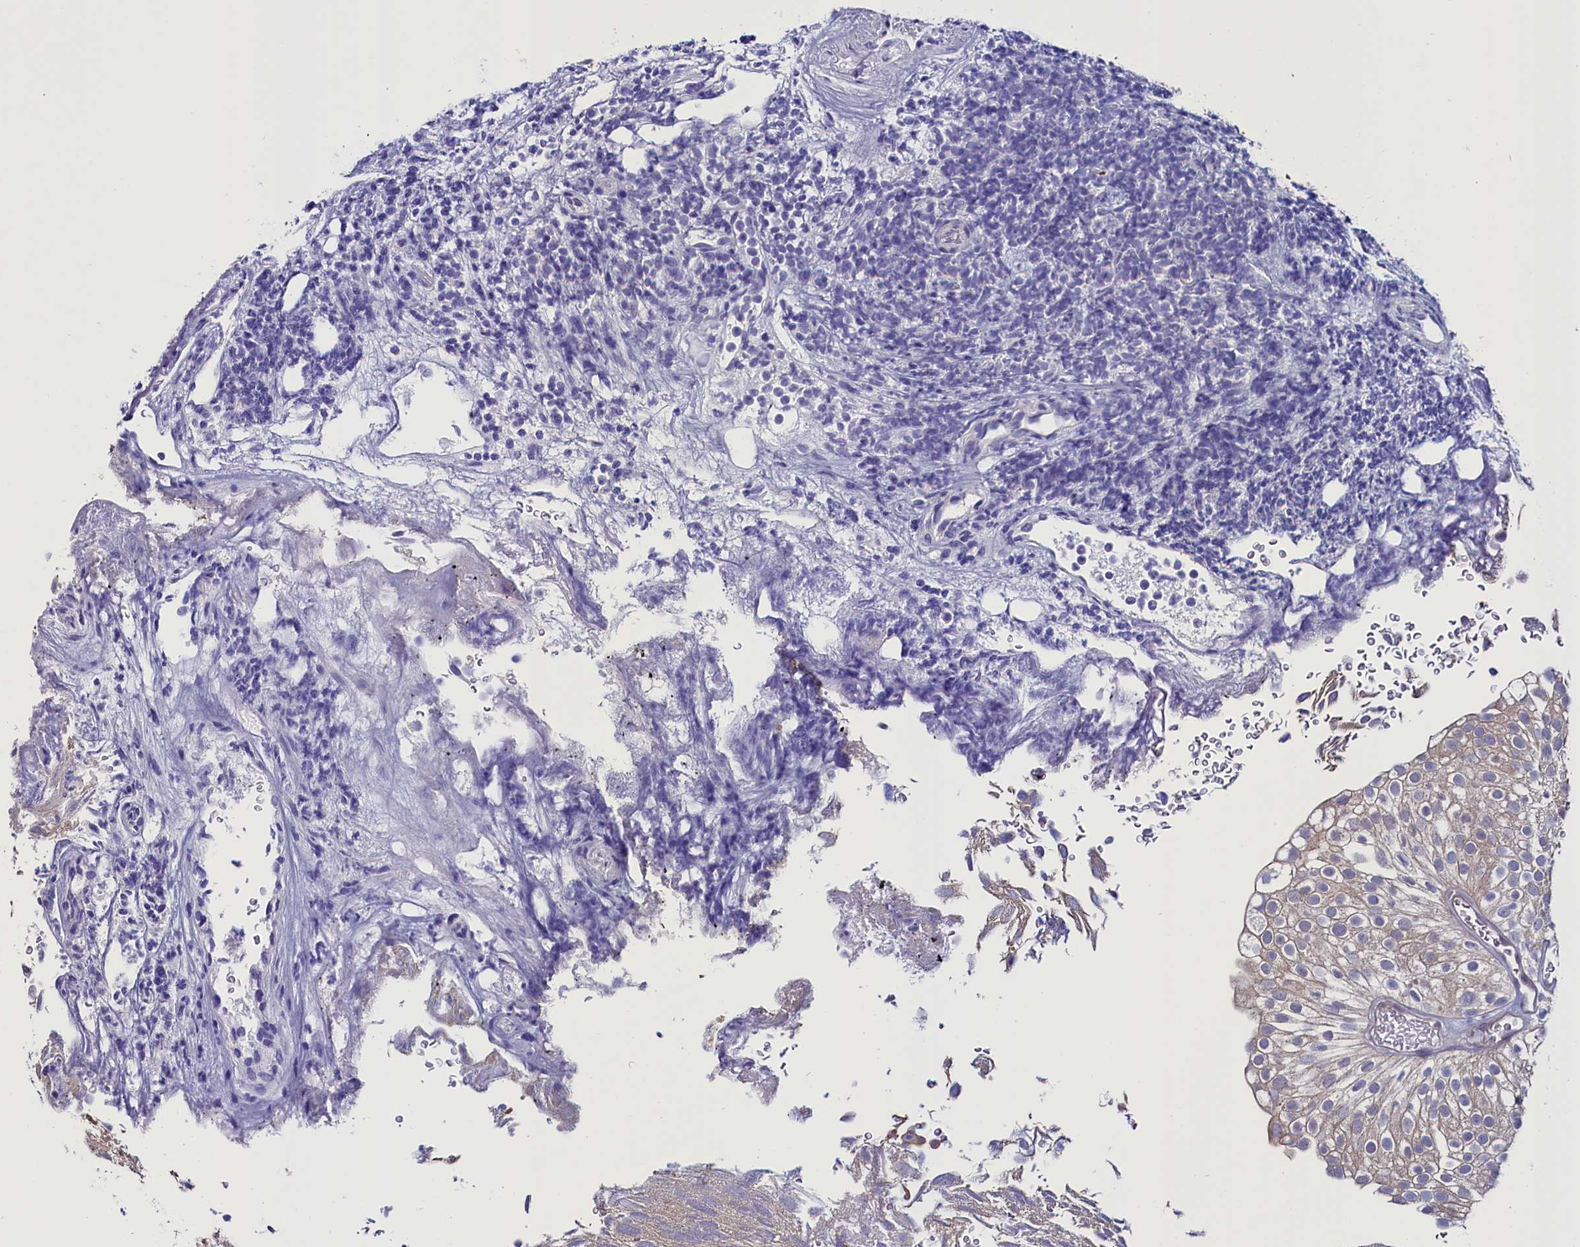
{"staining": {"intensity": "weak", "quantity": "<25%", "location": "cytoplasmic/membranous"}, "tissue": "urothelial cancer", "cell_type": "Tumor cells", "image_type": "cancer", "snomed": [{"axis": "morphology", "description": "Urothelial carcinoma, Low grade"}, {"axis": "topography", "description": "Urinary bladder"}], "caption": "Immunohistochemistry (IHC) image of neoplastic tissue: urothelial cancer stained with DAB exhibits no significant protein positivity in tumor cells. The staining is performed using DAB (3,3'-diaminobenzidine) brown chromogen with nuclei counter-stained in using hematoxylin.", "gene": "CIAPIN1", "patient": {"sex": "male", "age": 78}}